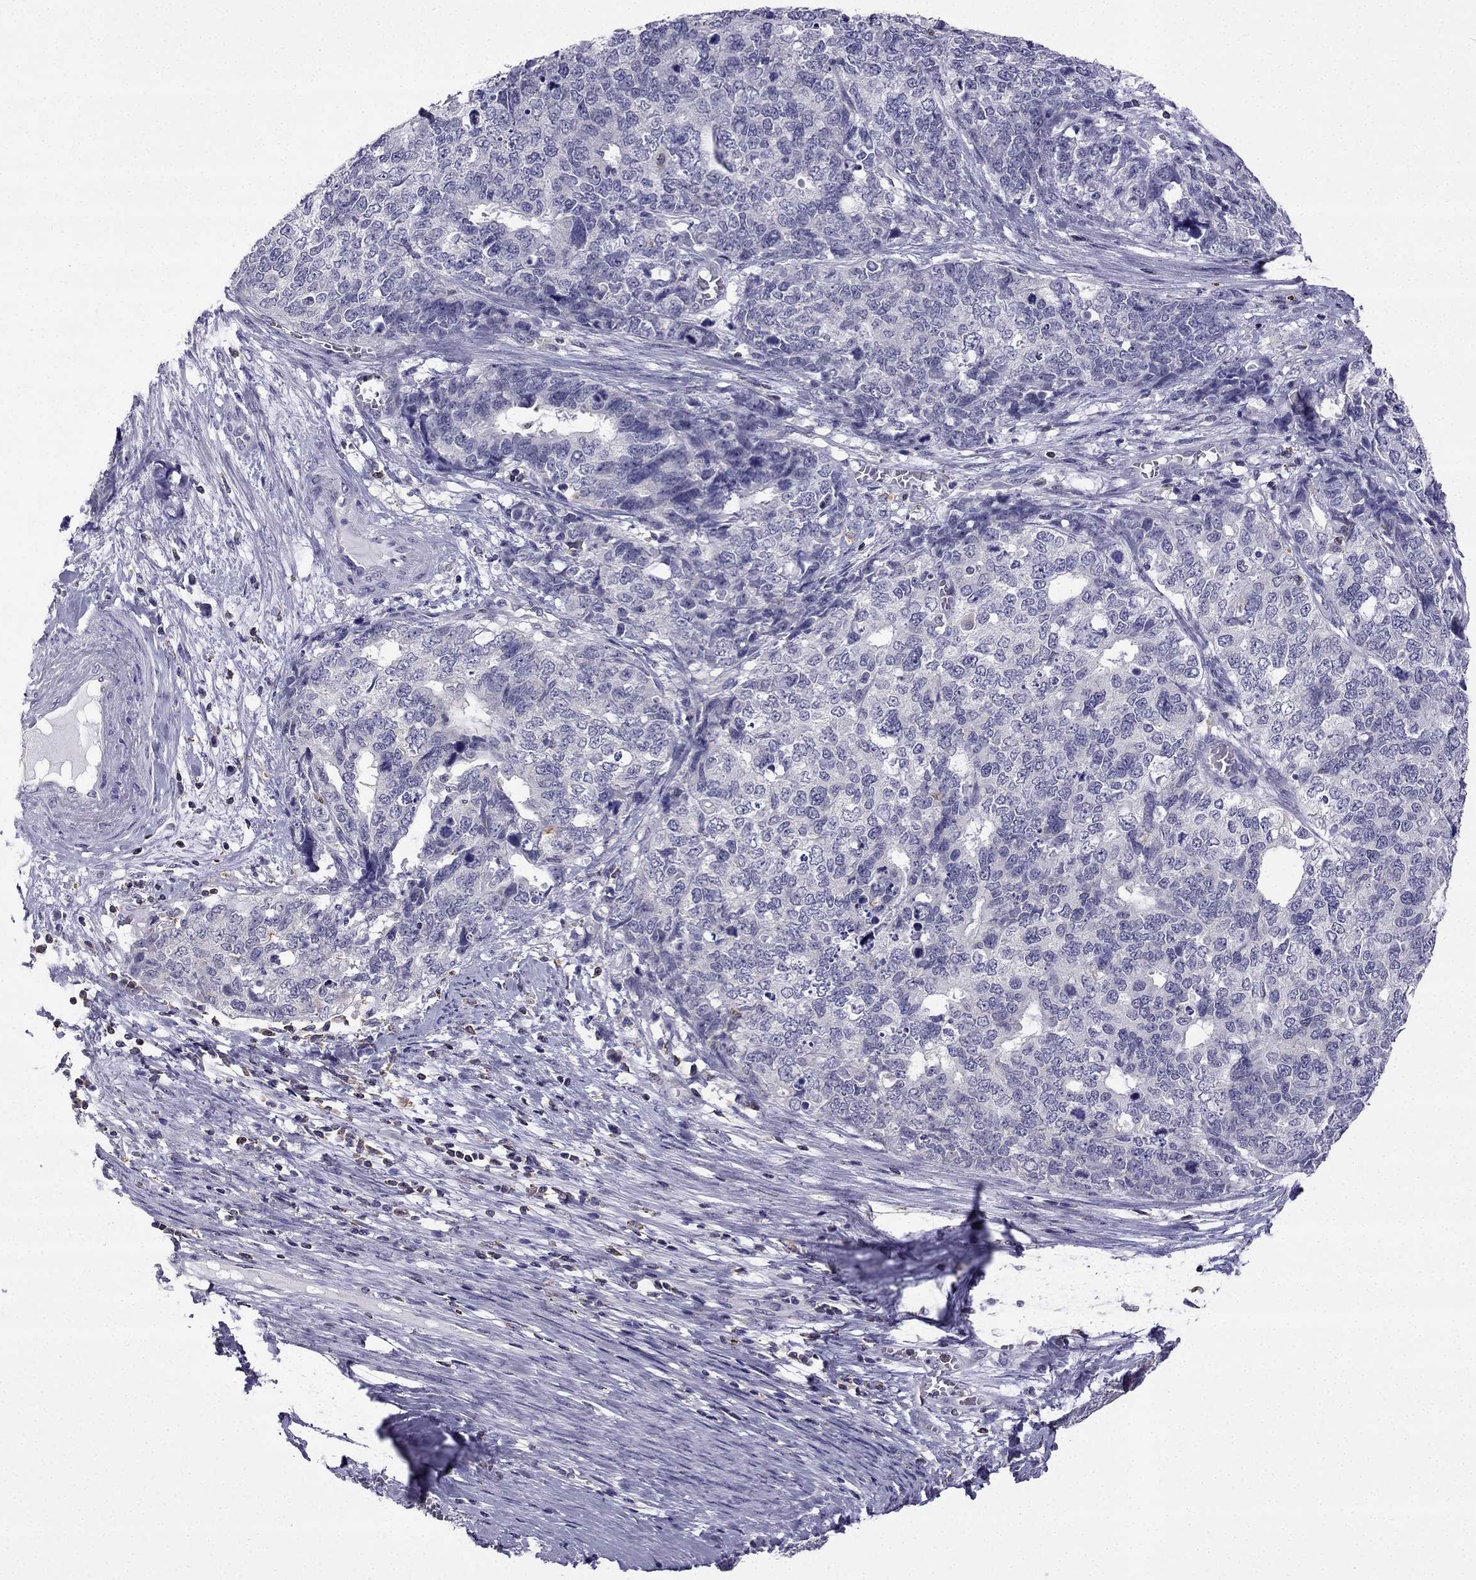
{"staining": {"intensity": "negative", "quantity": "none", "location": "none"}, "tissue": "cervical cancer", "cell_type": "Tumor cells", "image_type": "cancer", "snomed": [{"axis": "morphology", "description": "Squamous cell carcinoma, NOS"}, {"axis": "topography", "description": "Cervix"}], "caption": "Human cervical cancer (squamous cell carcinoma) stained for a protein using immunohistochemistry displays no expression in tumor cells.", "gene": "CCK", "patient": {"sex": "female", "age": 63}}